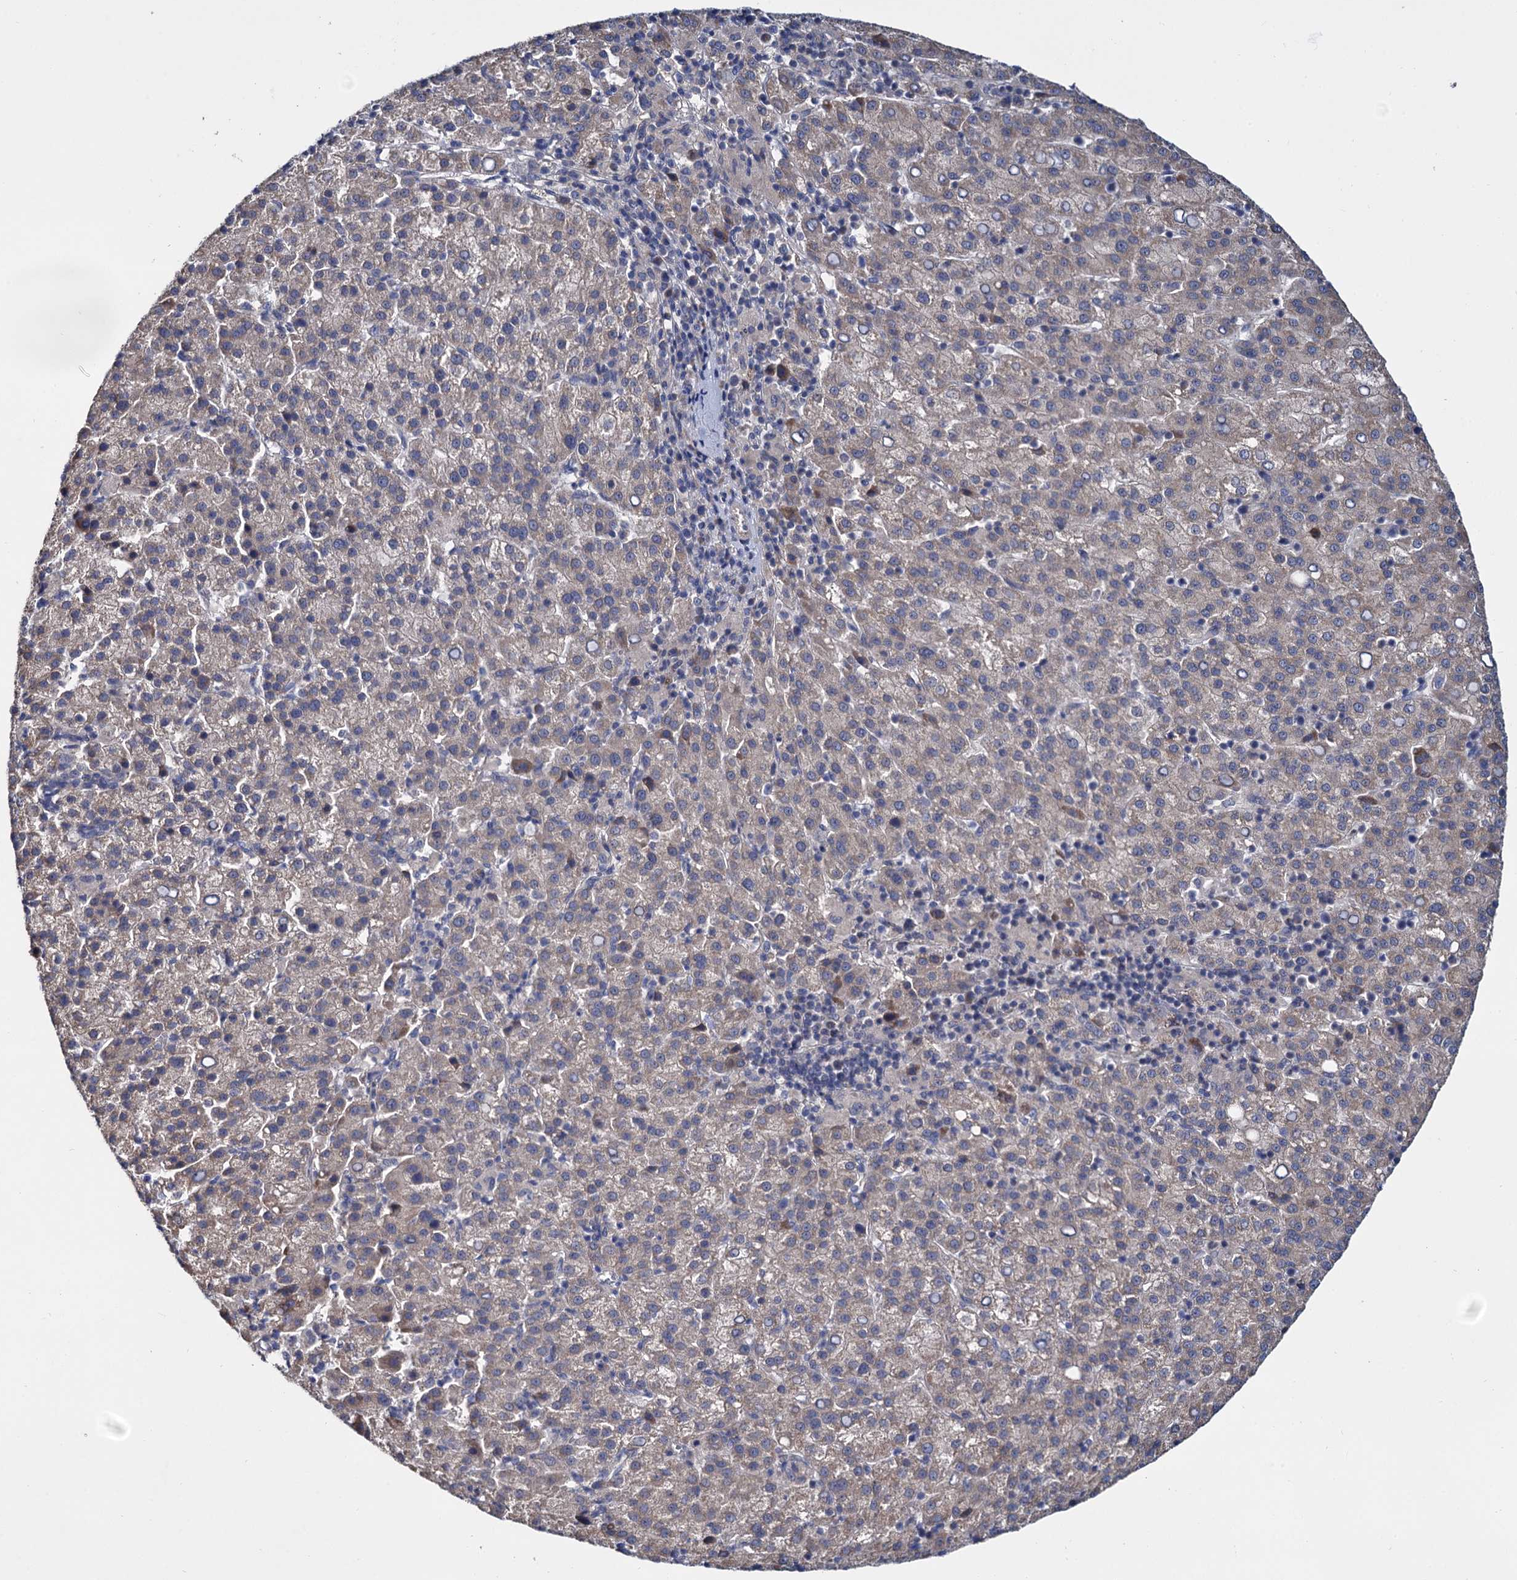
{"staining": {"intensity": "weak", "quantity": "<25%", "location": "cytoplasmic/membranous"}, "tissue": "liver cancer", "cell_type": "Tumor cells", "image_type": "cancer", "snomed": [{"axis": "morphology", "description": "Carcinoma, Hepatocellular, NOS"}, {"axis": "topography", "description": "Liver"}], "caption": "The immunohistochemistry (IHC) histopathology image has no significant positivity in tumor cells of liver cancer (hepatocellular carcinoma) tissue.", "gene": "CEP192", "patient": {"sex": "female", "age": 58}}